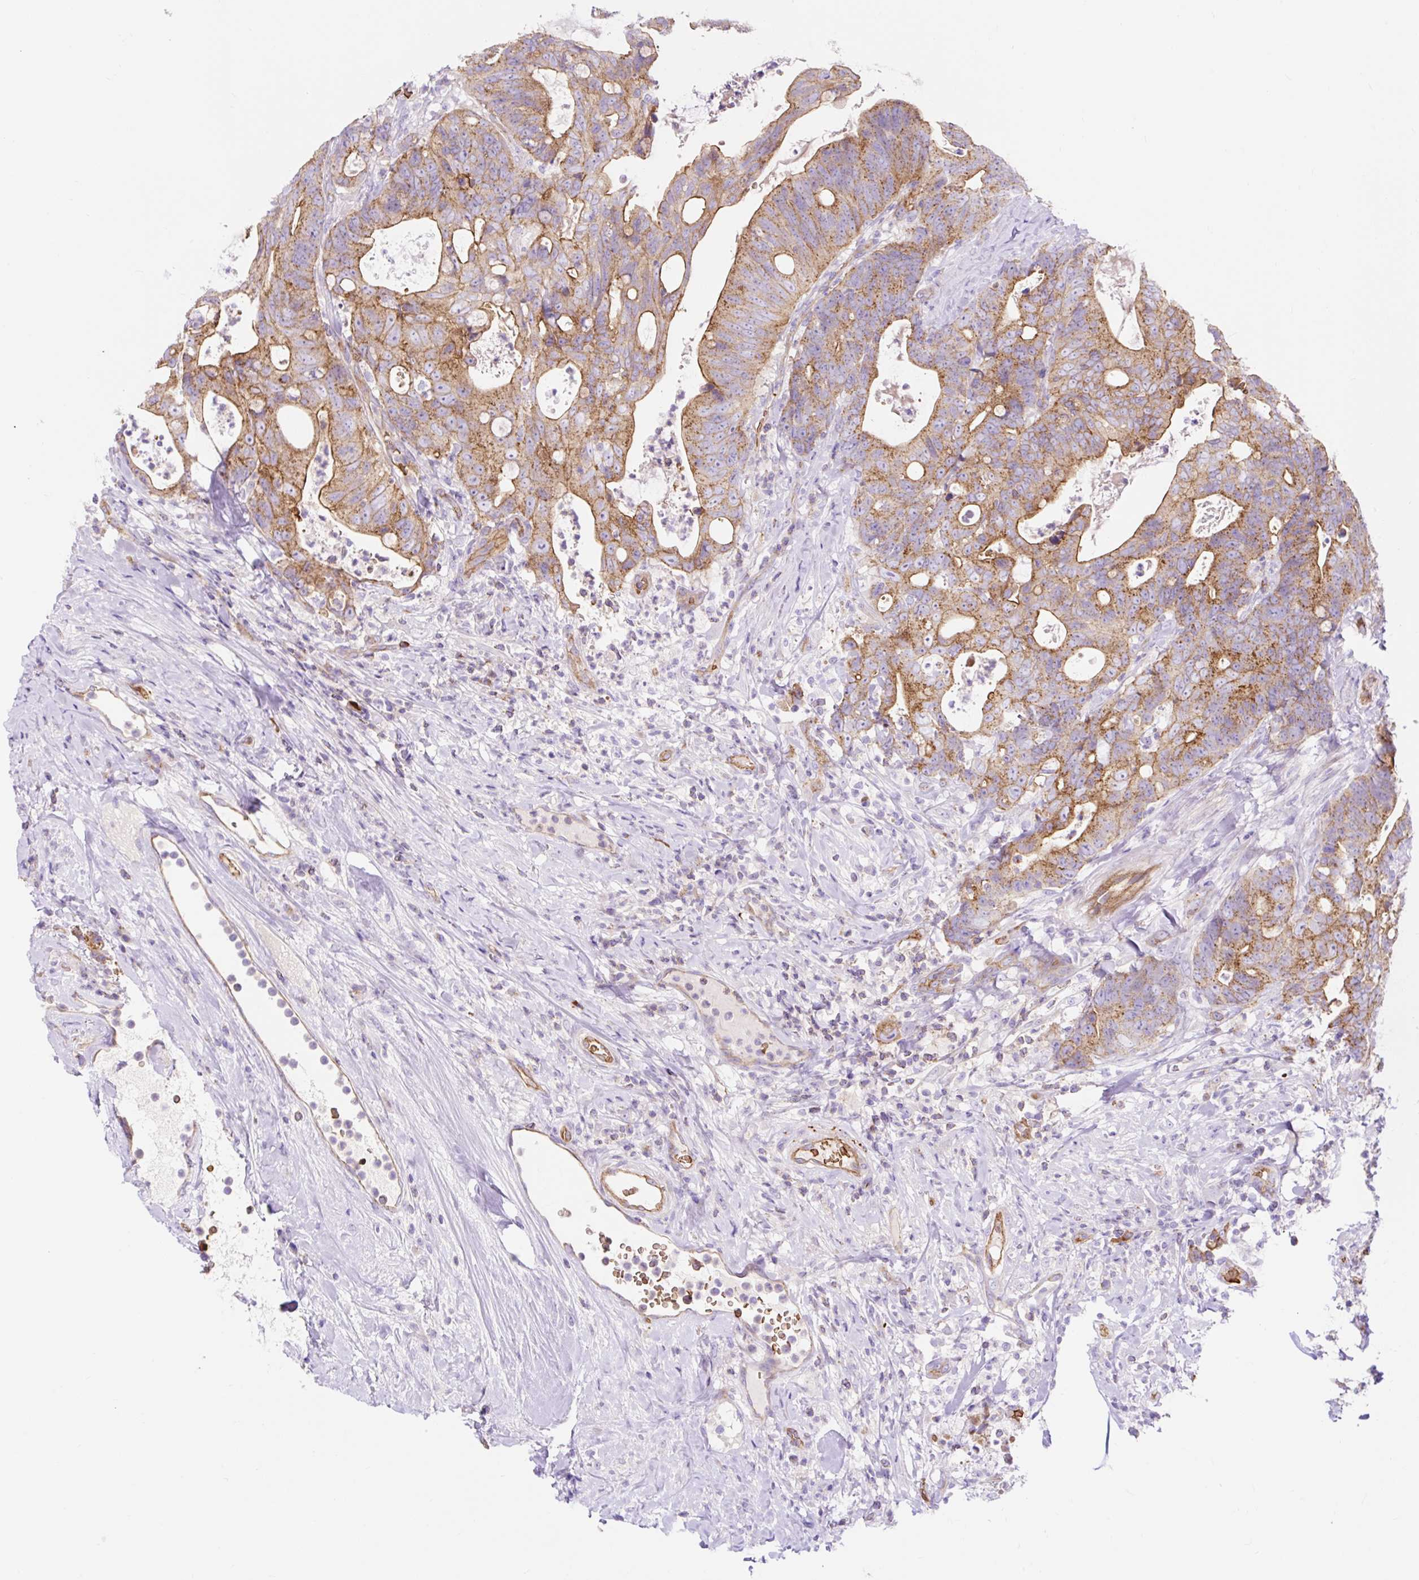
{"staining": {"intensity": "moderate", "quantity": ">75%", "location": "cytoplasmic/membranous"}, "tissue": "colorectal cancer", "cell_type": "Tumor cells", "image_type": "cancer", "snomed": [{"axis": "morphology", "description": "Adenocarcinoma, NOS"}, {"axis": "topography", "description": "Colon"}], "caption": "Immunohistochemical staining of colorectal cancer shows moderate cytoplasmic/membranous protein staining in about >75% of tumor cells.", "gene": "HIP1R", "patient": {"sex": "female", "age": 82}}